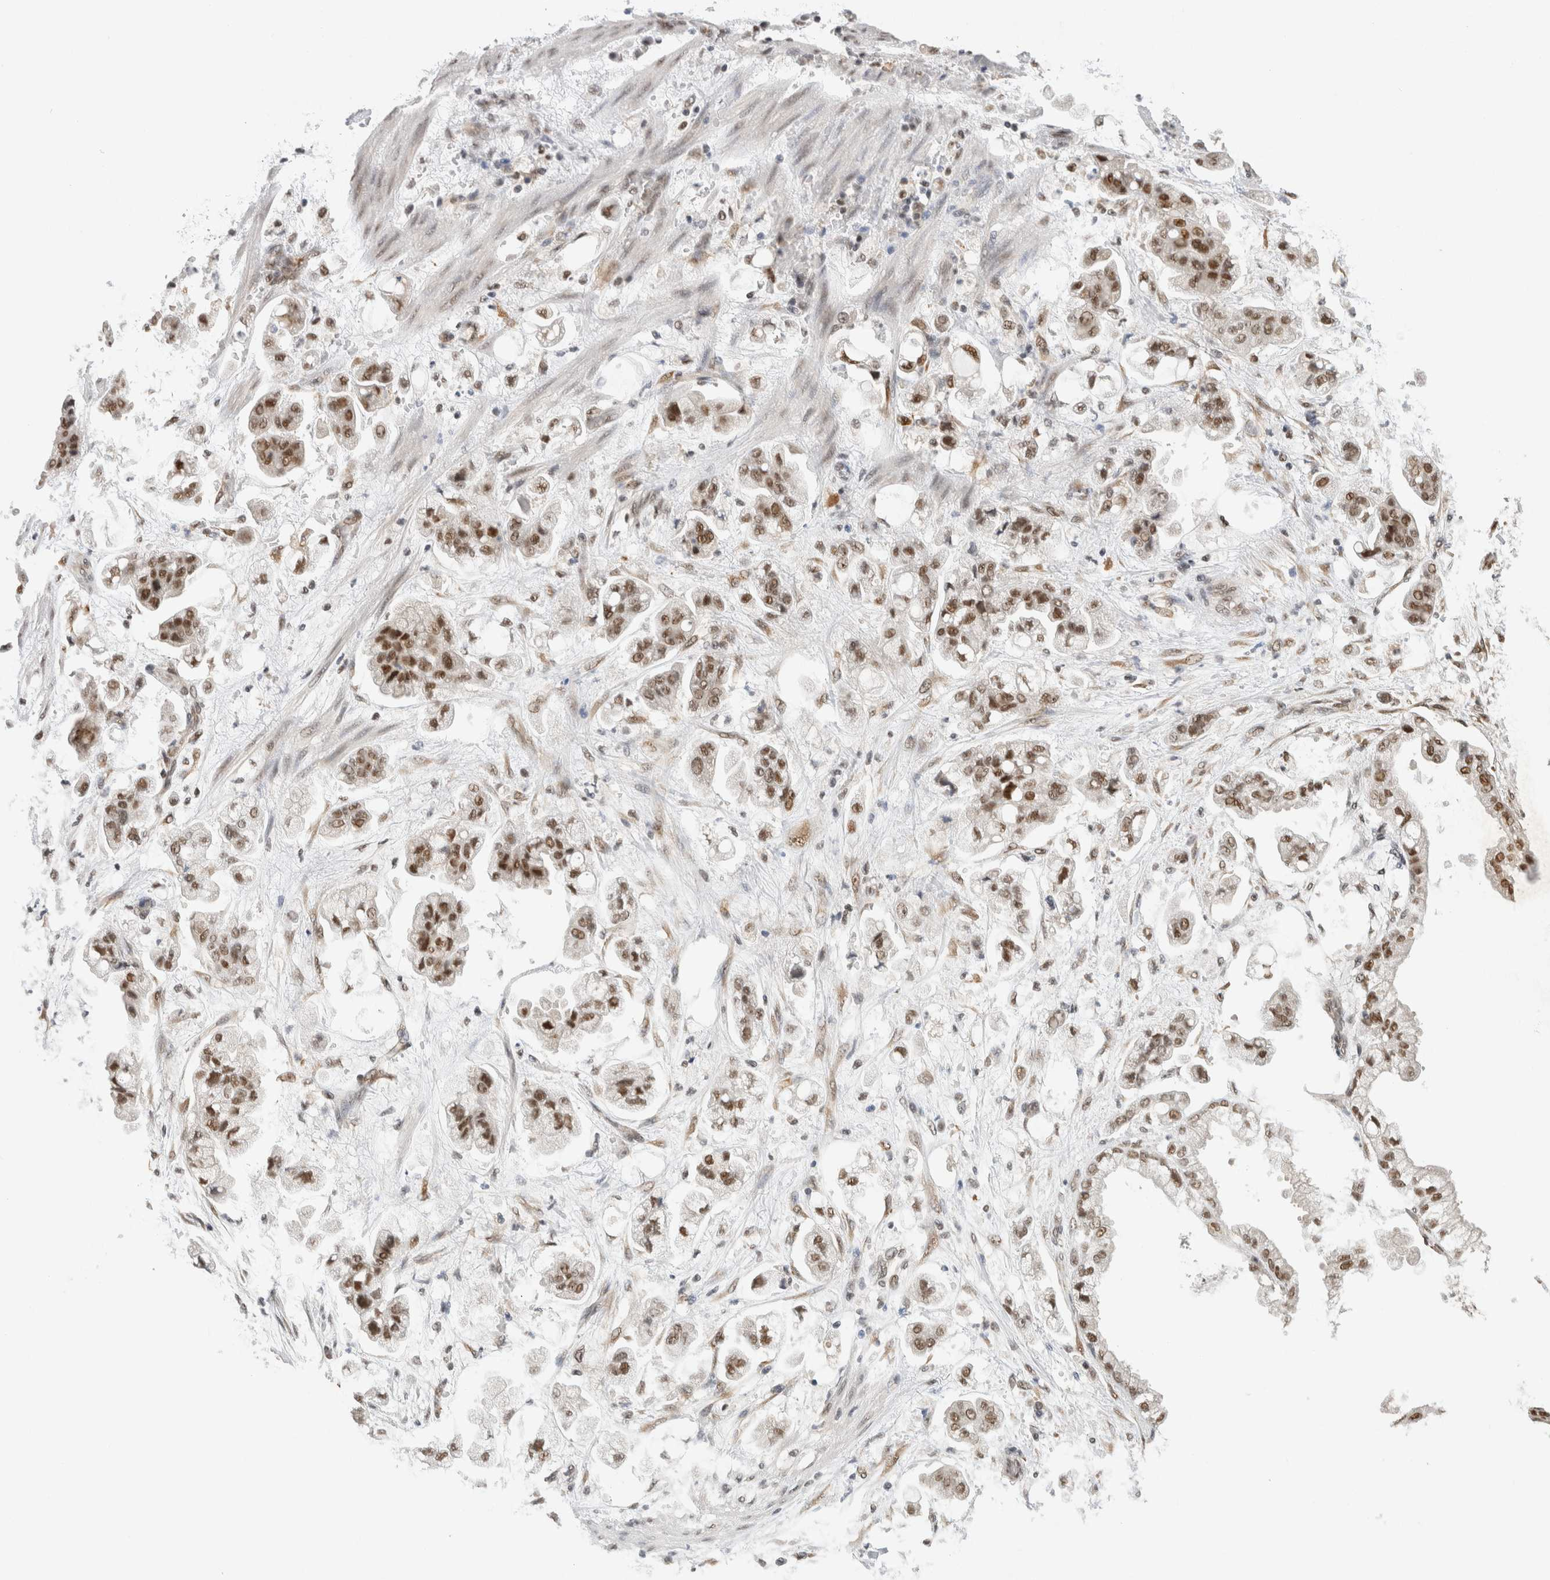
{"staining": {"intensity": "moderate", "quantity": ">75%", "location": "nuclear"}, "tissue": "stomach cancer", "cell_type": "Tumor cells", "image_type": "cancer", "snomed": [{"axis": "morphology", "description": "Adenocarcinoma, NOS"}, {"axis": "topography", "description": "Stomach"}], "caption": "Immunohistochemical staining of human stomach cancer reveals medium levels of moderate nuclear expression in about >75% of tumor cells.", "gene": "DDX42", "patient": {"sex": "male", "age": 62}}